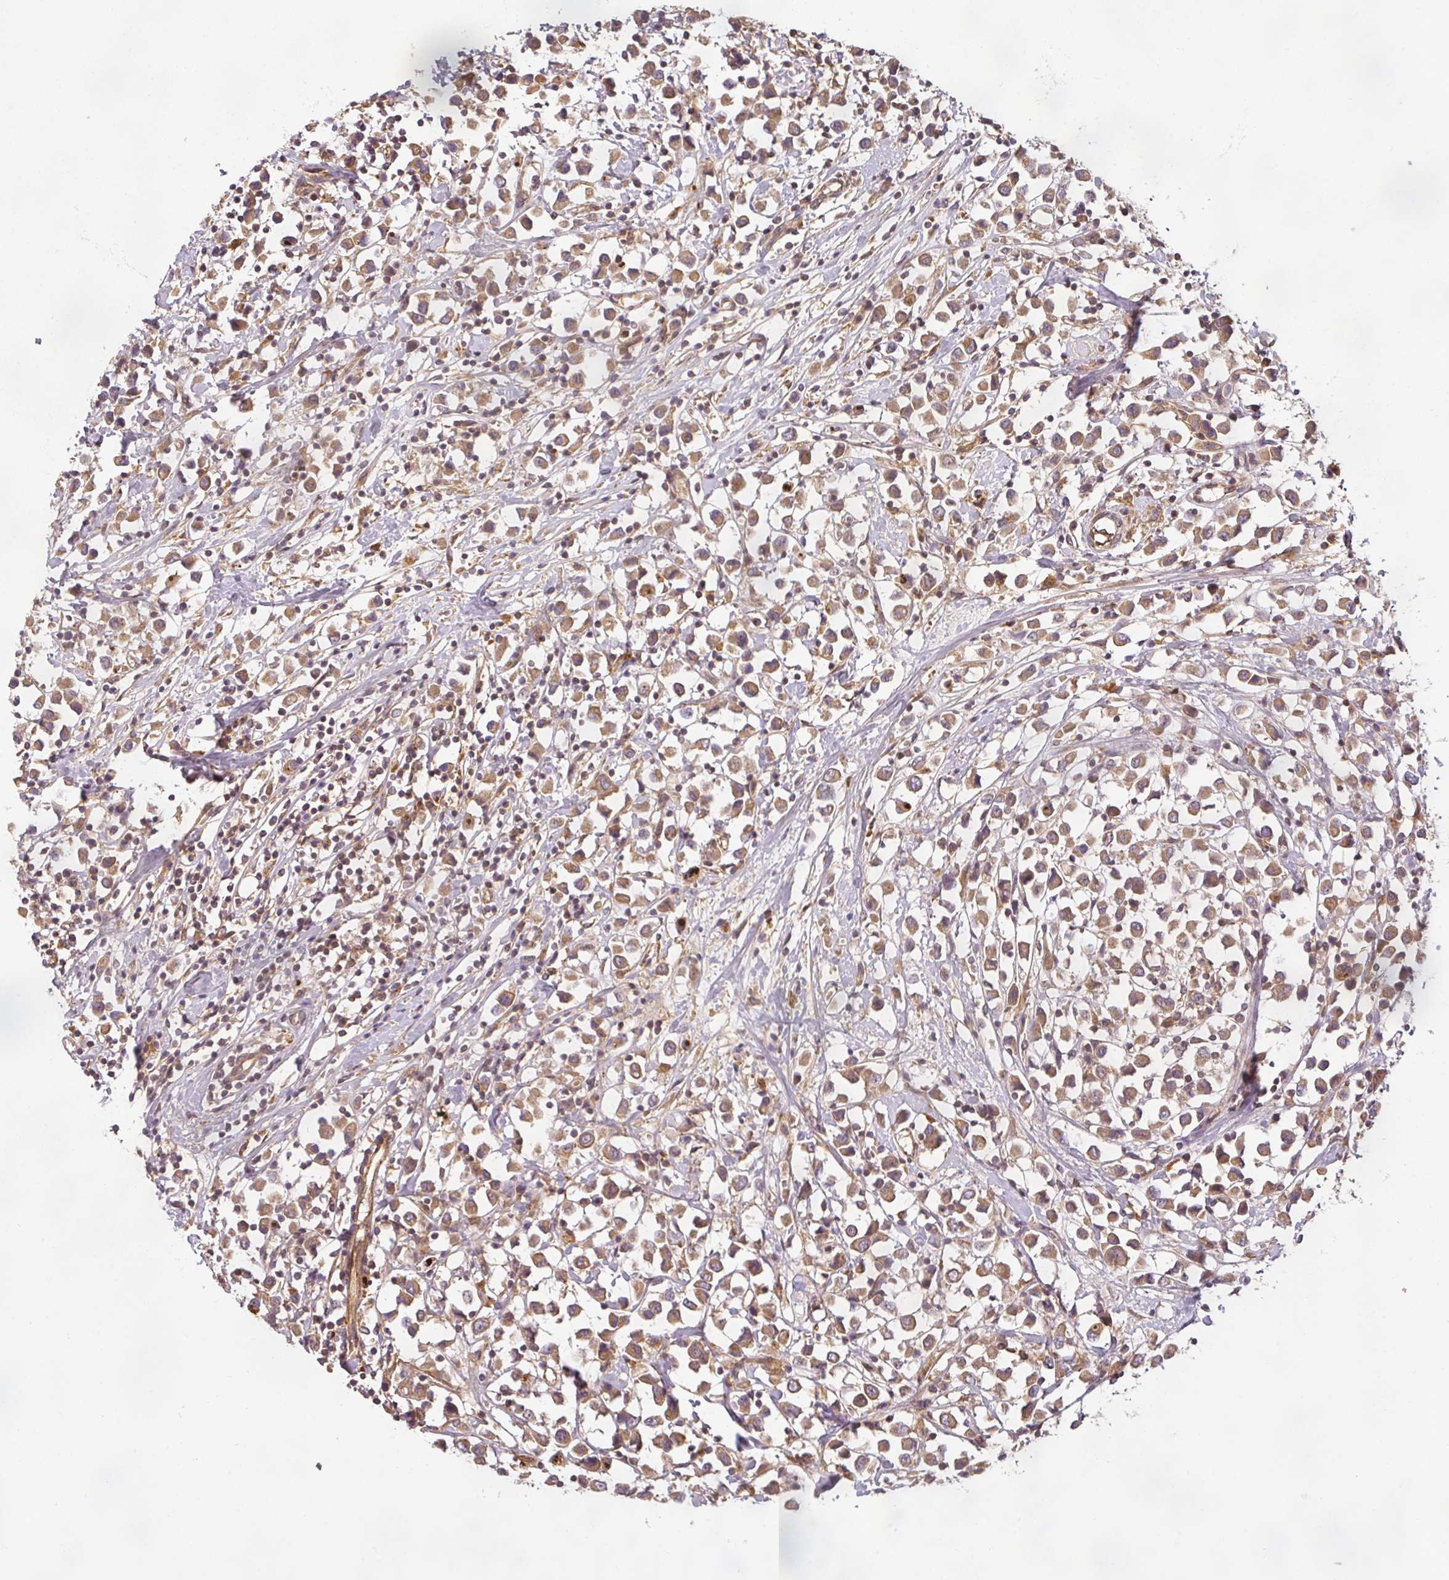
{"staining": {"intensity": "moderate", "quantity": ">75%", "location": "cytoplasmic/membranous"}, "tissue": "breast cancer", "cell_type": "Tumor cells", "image_type": "cancer", "snomed": [{"axis": "morphology", "description": "Duct carcinoma"}, {"axis": "topography", "description": "Breast"}], "caption": "Breast cancer stained with a protein marker displays moderate staining in tumor cells.", "gene": "DIMT1", "patient": {"sex": "female", "age": 61}}